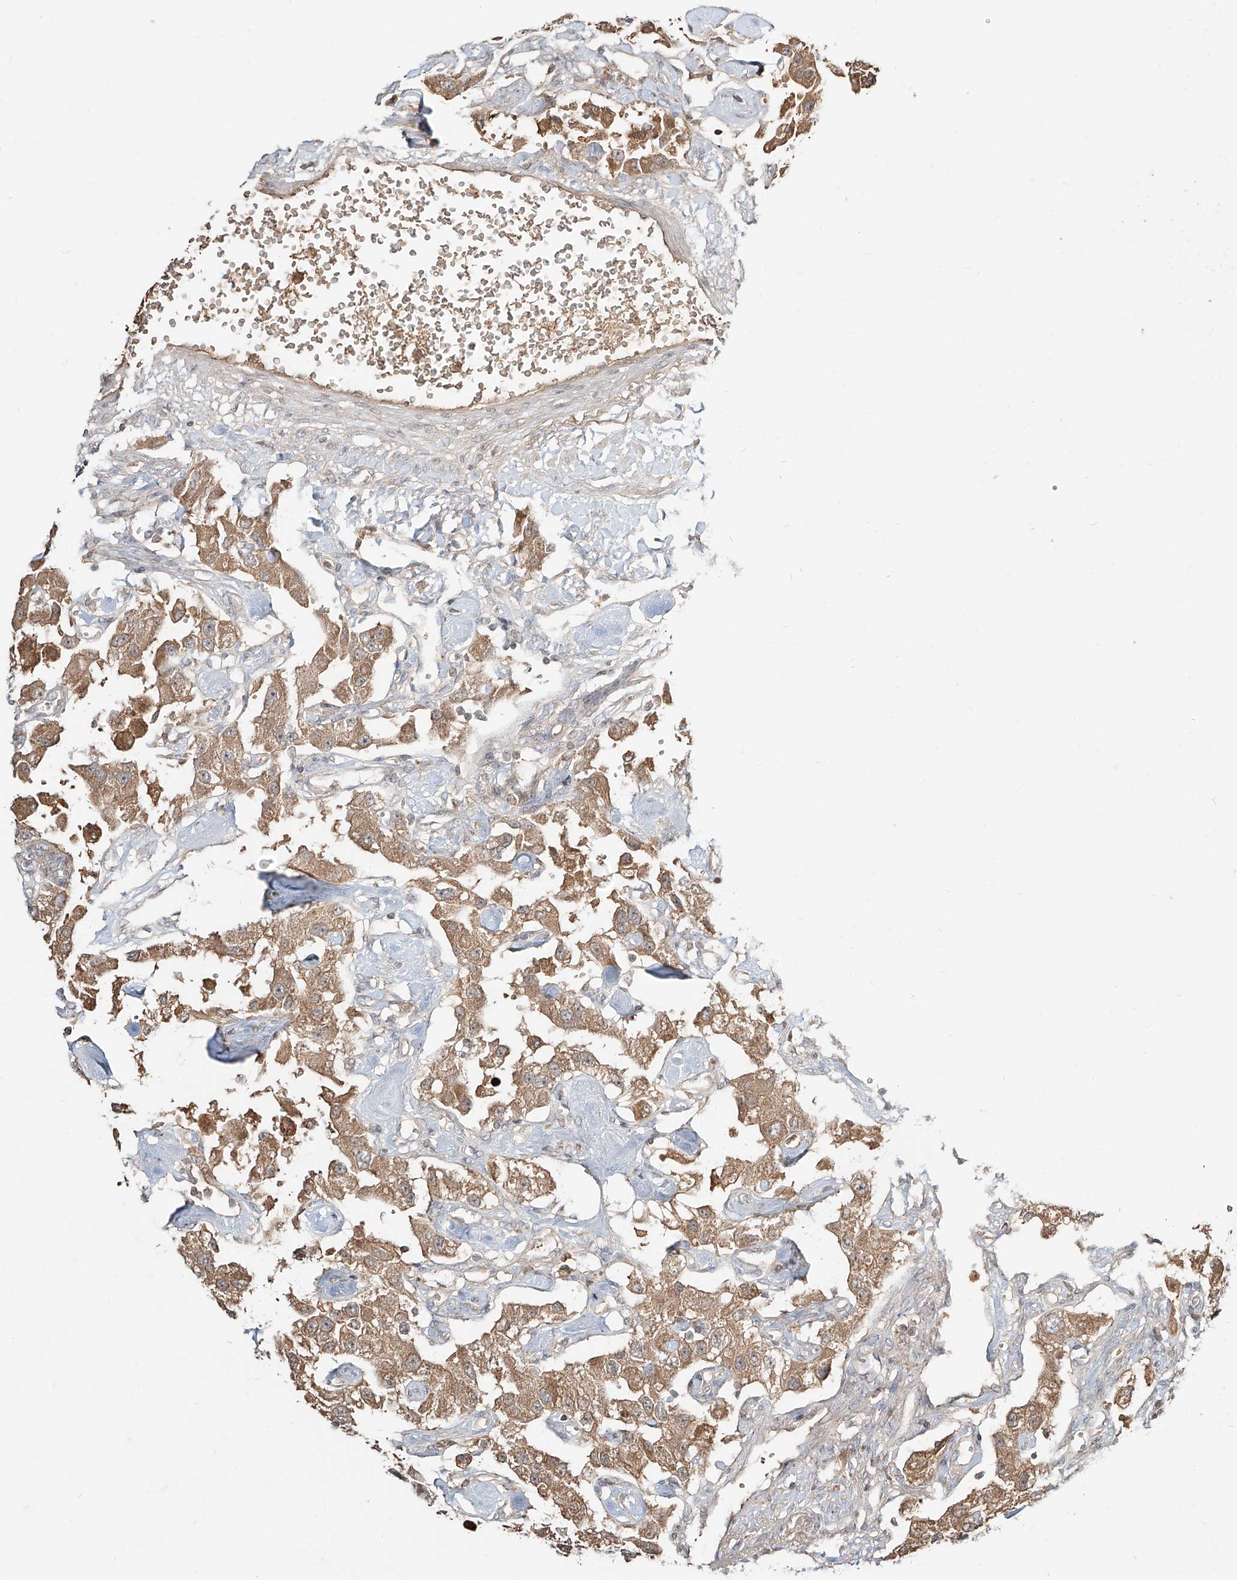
{"staining": {"intensity": "moderate", "quantity": ">75%", "location": "cytoplasmic/membranous"}, "tissue": "carcinoid", "cell_type": "Tumor cells", "image_type": "cancer", "snomed": [{"axis": "morphology", "description": "Carcinoid, malignant, NOS"}, {"axis": "topography", "description": "Pancreas"}], "caption": "Tumor cells demonstrate moderate cytoplasmic/membranous expression in approximately >75% of cells in carcinoid.", "gene": "ERO1A", "patient": {"sex": "male", "age": 41}}